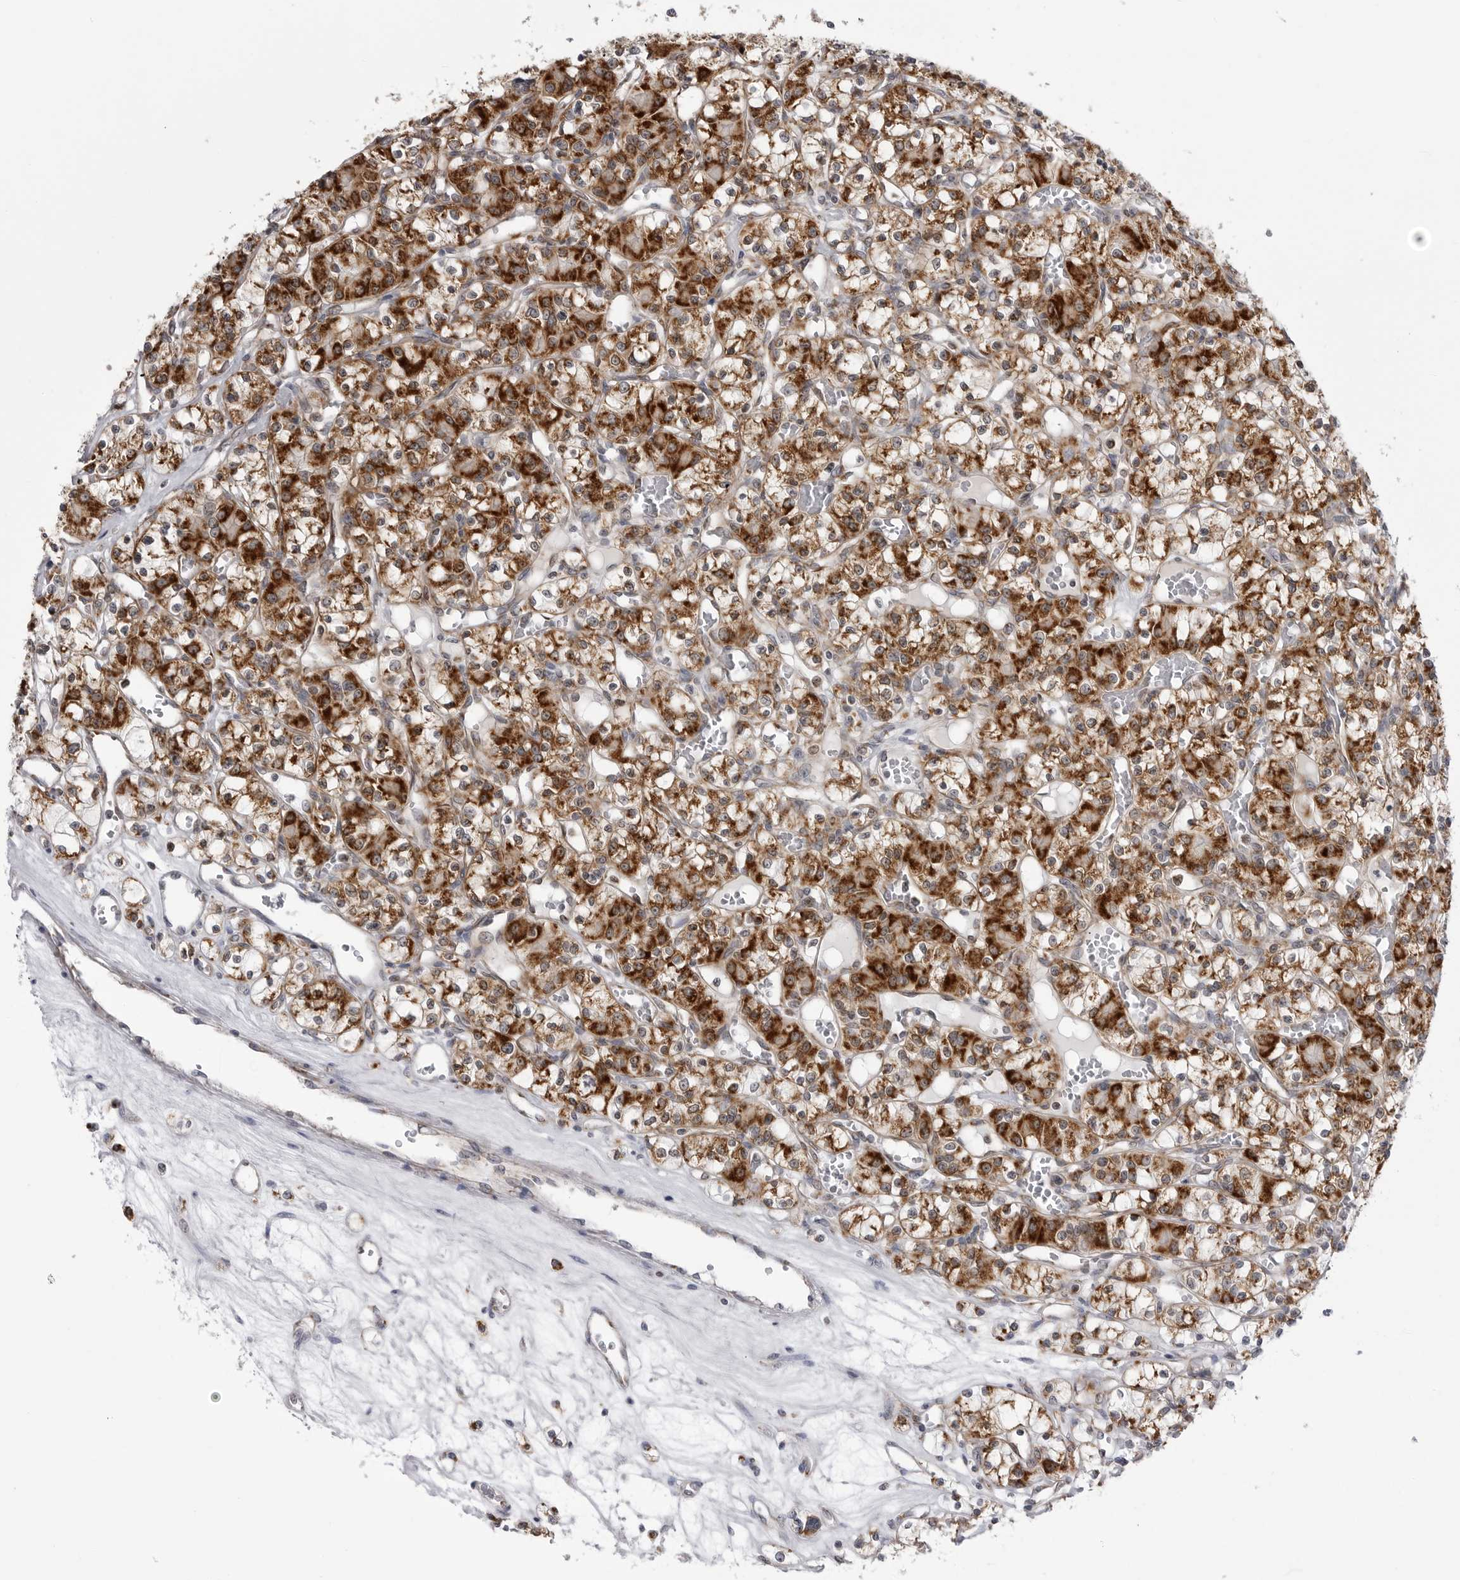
{"staining": {"intensity": "strong", "quantity": ">75%", "location": "cytoplasmic/membranous"}, "tissue": "renal cancer", "cell_type": "Tumor cells", "image_type": "cancer", "snomed": [{"axis": "morphology", "description": "Adenocarcinoma, NOS"}, {"axis": "topography", "description": "Kidney"}], "caption": "There is high levels of strong cytoplasmic/membranous expression in tumor cells of renal adenocarcinoma, as demonstrated by immunohistochemical staining (brown color).", "gene": "FH", "patient": {"sex": "female", "age": 59}}